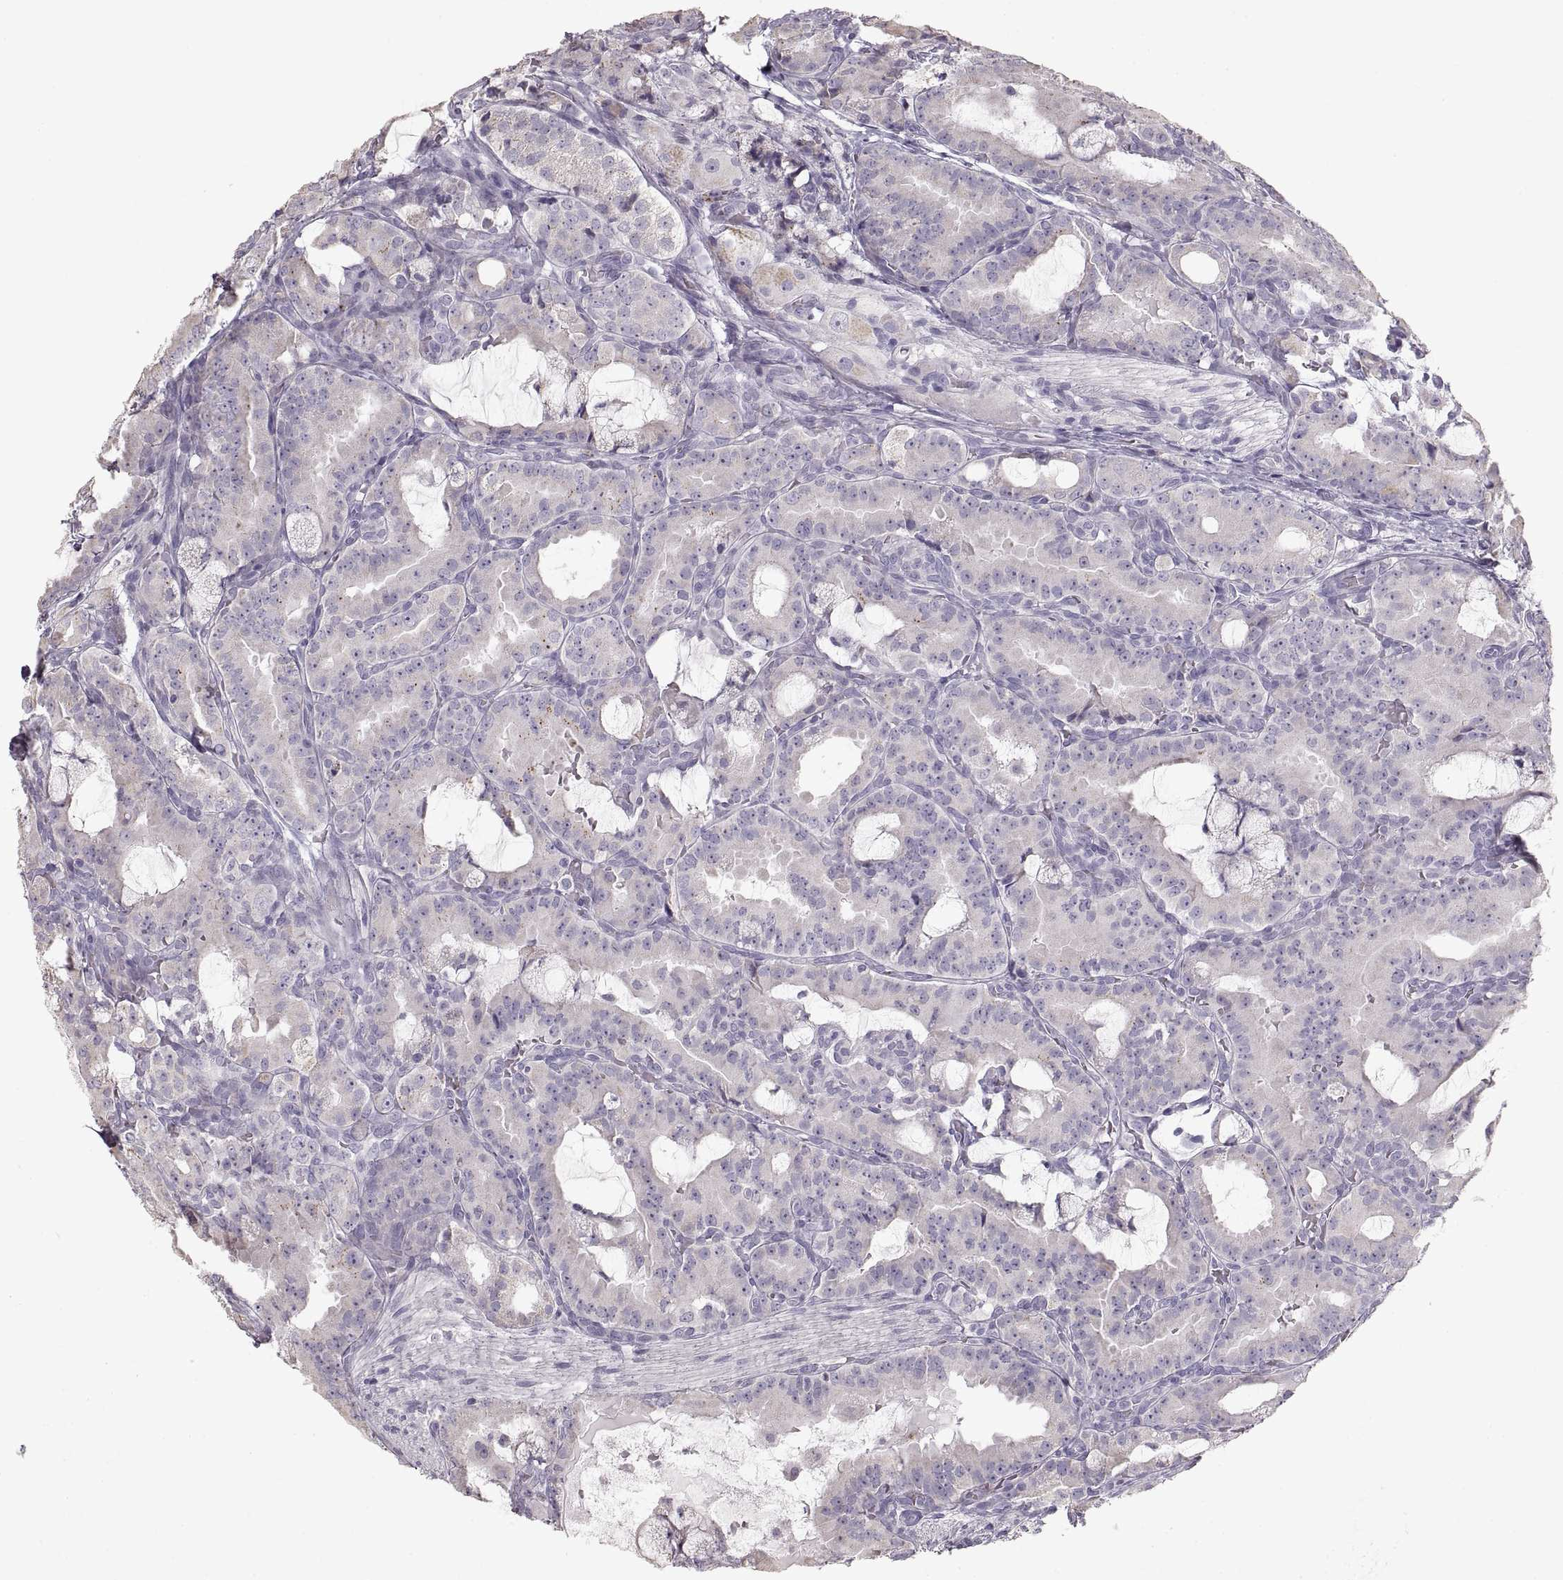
{"staining": {"intensity": "negative", "quantity": "none", "location": "none"}, "tissue": "prostate cancer", "cell_type": "Tumor cells", "image_type": "cancer", "snomed": [{"axis": "morphology", "description": "Adenocarcinoma, NOS"}, {"axis": "morphology", "description": "Adenocarcinoma, High grade"}, {"axis": "topography", "description": "Prostate"}], "caption": "Tumor cells are negative for protein expression in human adenocarcinoma (high-grade) (prostate). The staining was performed using DAB (3,3'-diaminobenzidine) to visualize the protein expression in brown, while the nuclei were stained in blue with hematoxylin (Magnification: 20x).", "gene": "ZP3", "patient": {"sex": "male", "age": 64}}